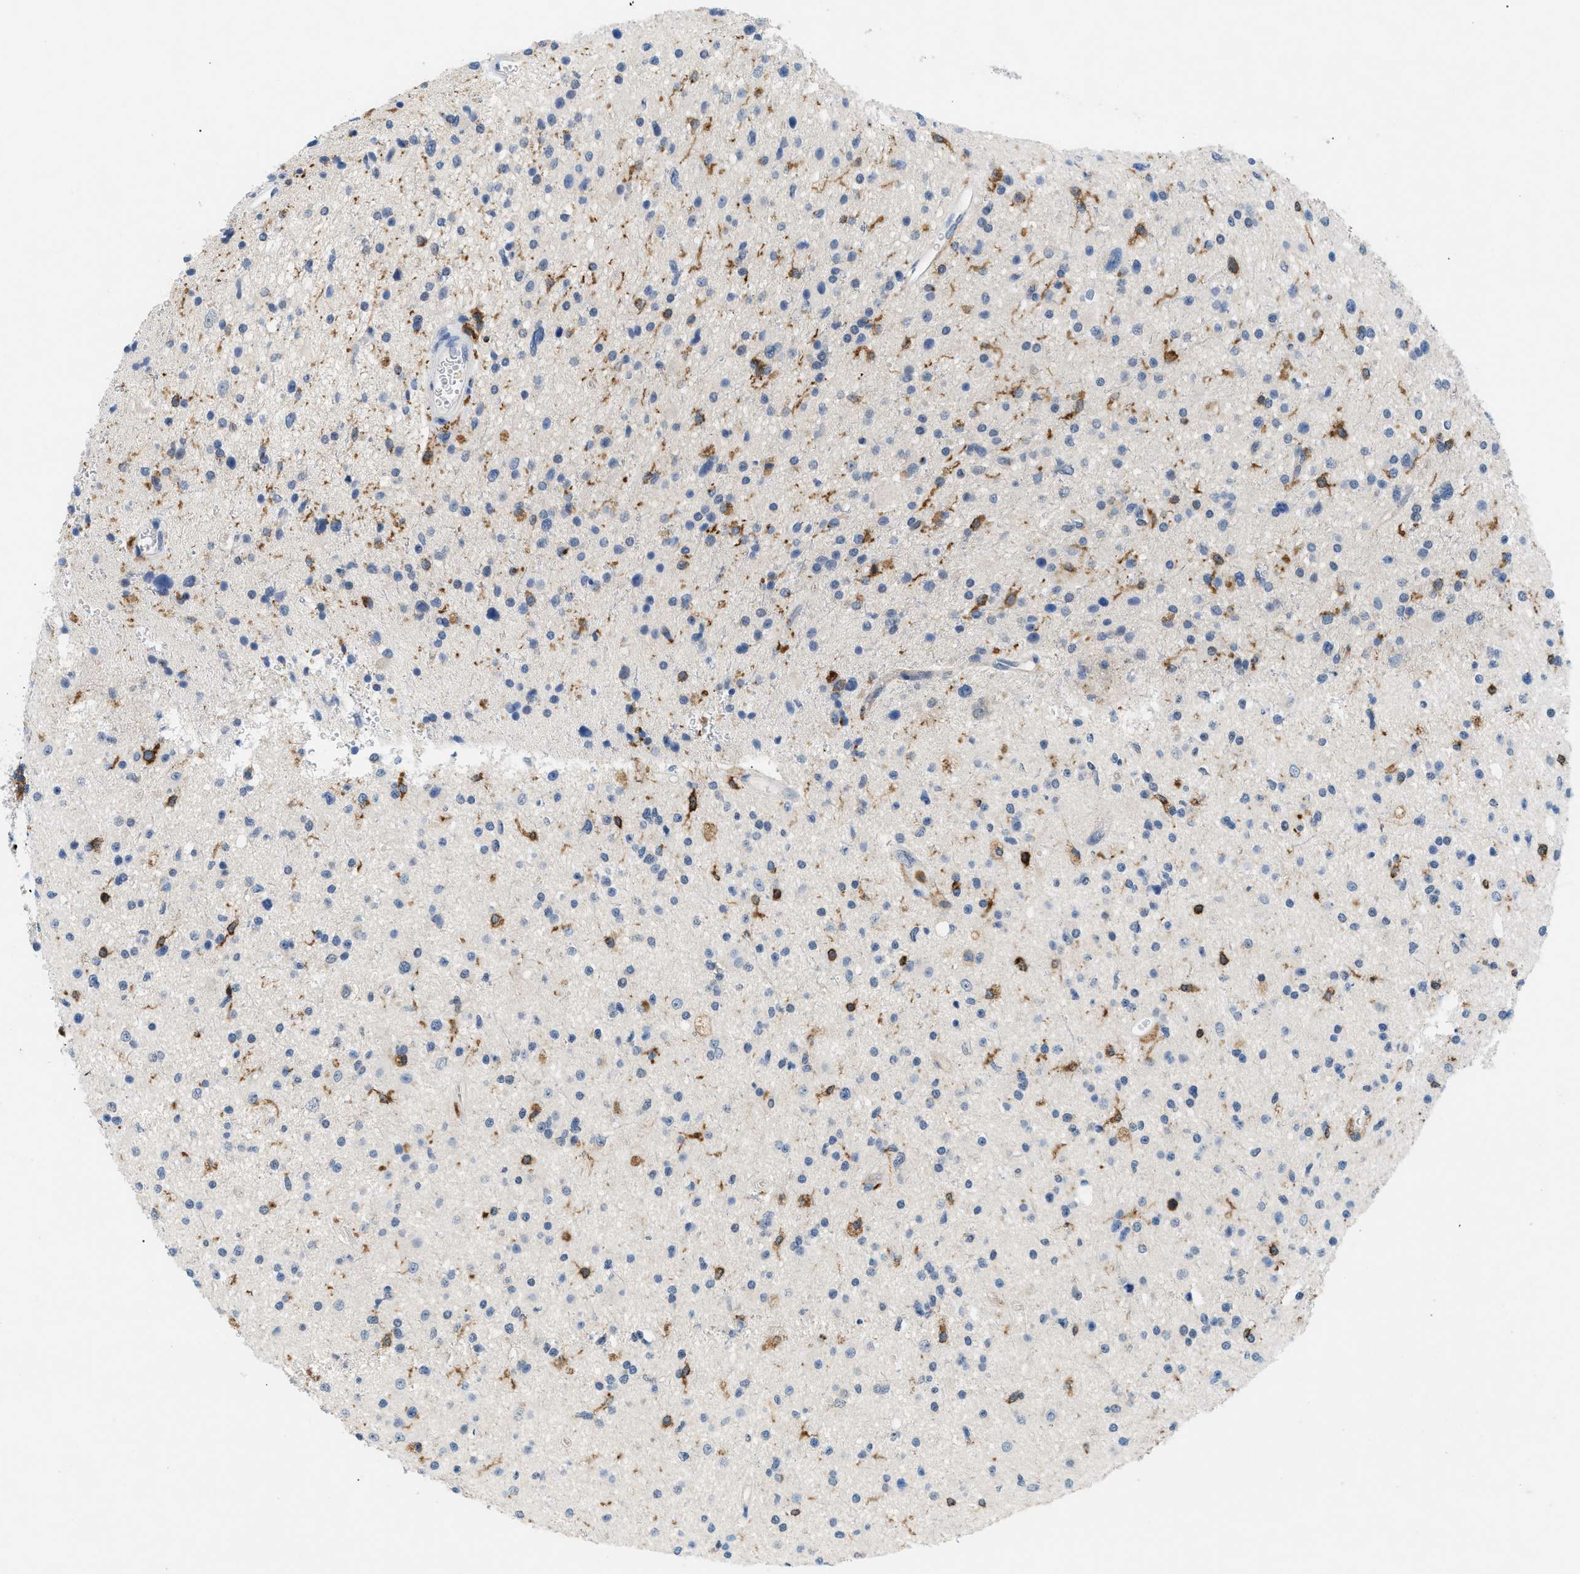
{"staining": {"intensity": "negative", "quantity": "none", "location": "none"}, "tissue": "glioma", "cell_type": "Tumor cells", "image_type": "cancer", "snomed": [{"axis": "morphology", "description": "Glioma, malignant, High grade"}, {"axis": "topography", "description": "Brain"}], "caption": "Immunohistochemical staining of malignant glioma (high-grade) displays no significant positivity in tumor cells.", "gene": "INPP5D", "patient": {"sex": "male", "age": 33}}